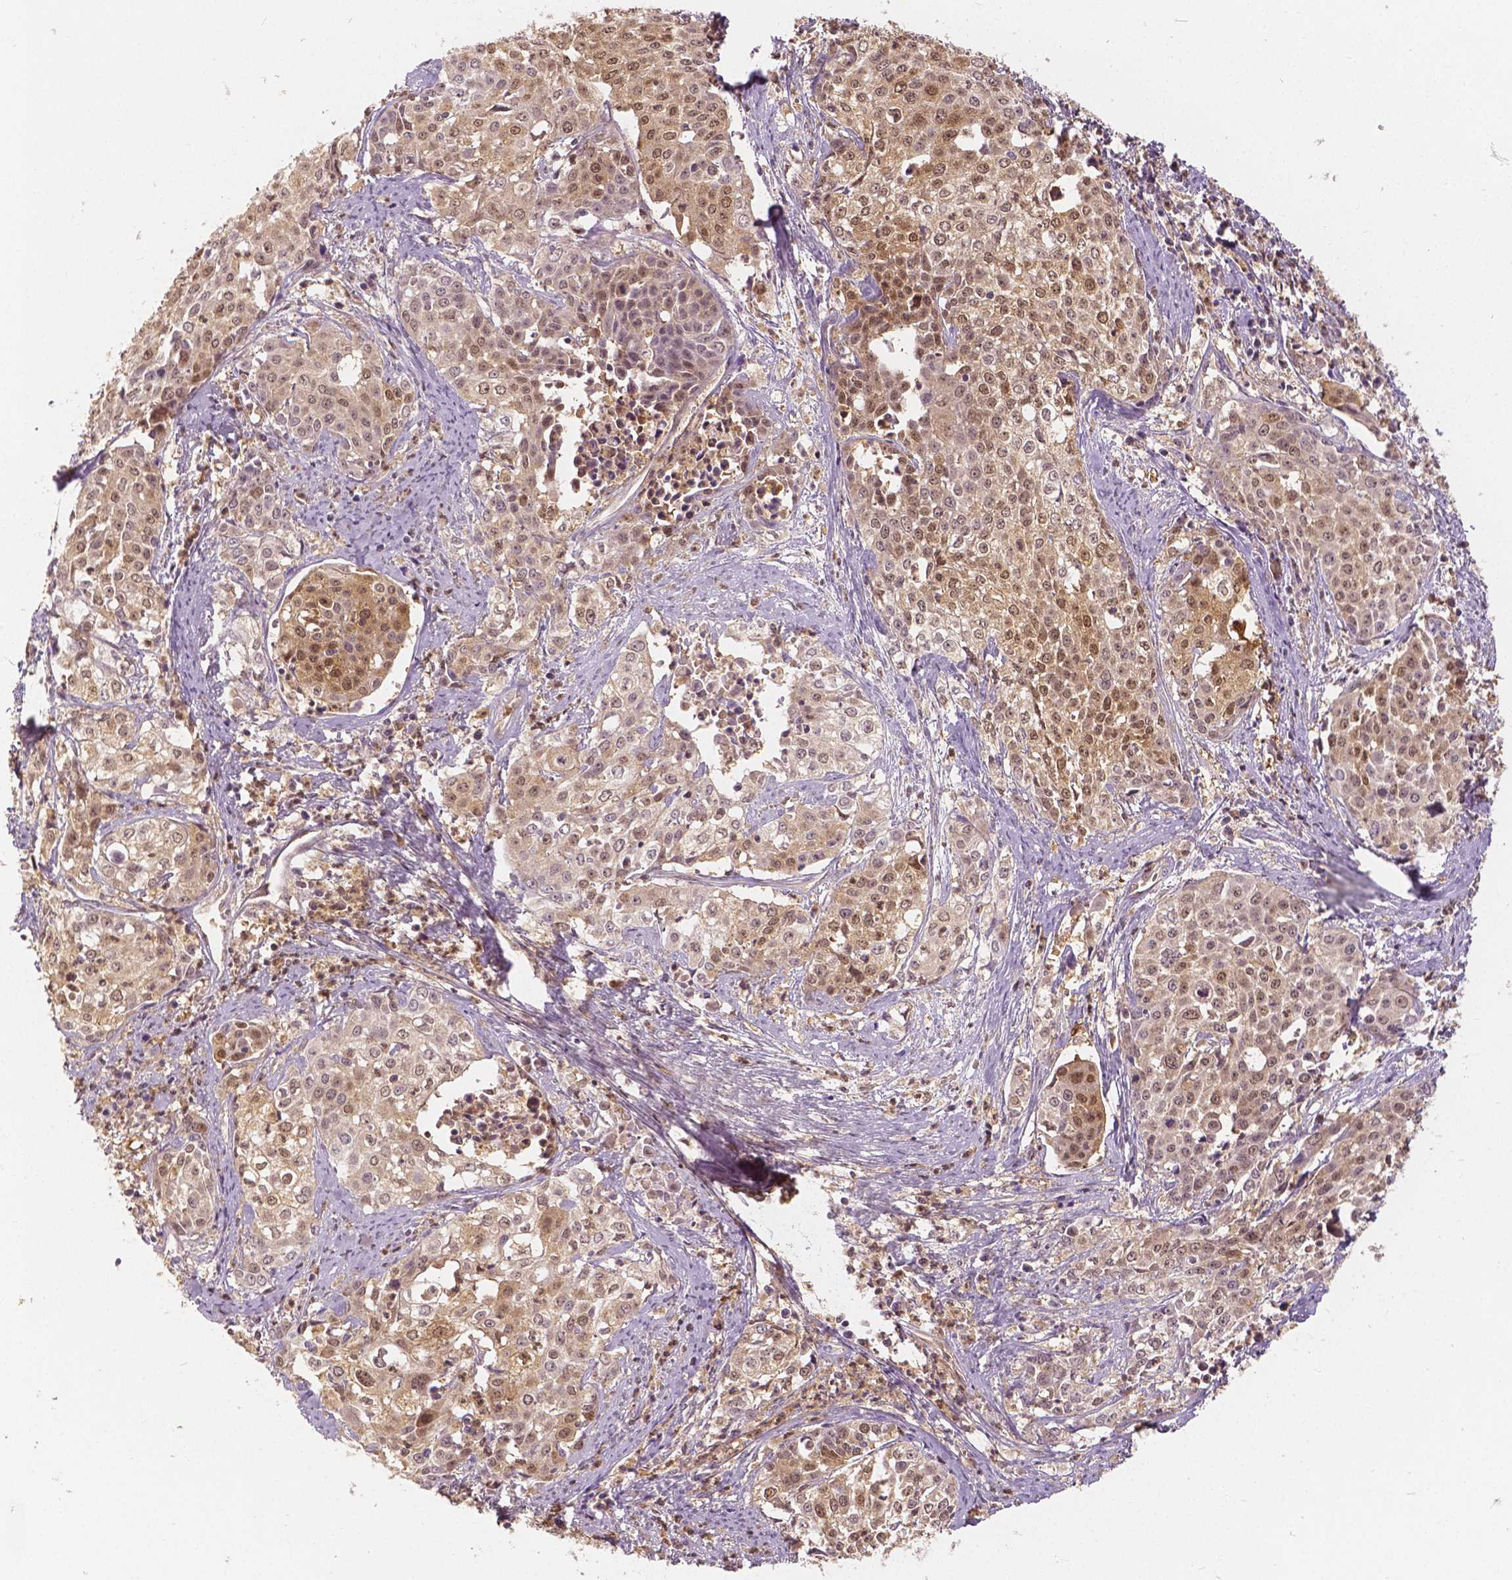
{"staining": {"intensity": "moderate", "quantity": "25%-75%", "location": "cytoplasmic/membranous,nuclear"}, "tissue": "cervical cancer", "cell_type": "Tumor cells", "image_type": "cancer", "snomed": [{"axis": "morphology", "description": "Squamous cell carcinoma, NOS"}, {"axis": "topography", "description": "Cervix"}], "caption": "Moderate cytoplasmic/membranous and nuclear protein staining is seen in approximately 25%-75% of tumor cells in cervical squamous cell carcinoma.", "gene": "NAPRT", "patient": {"sex": "female", "age": 39}}